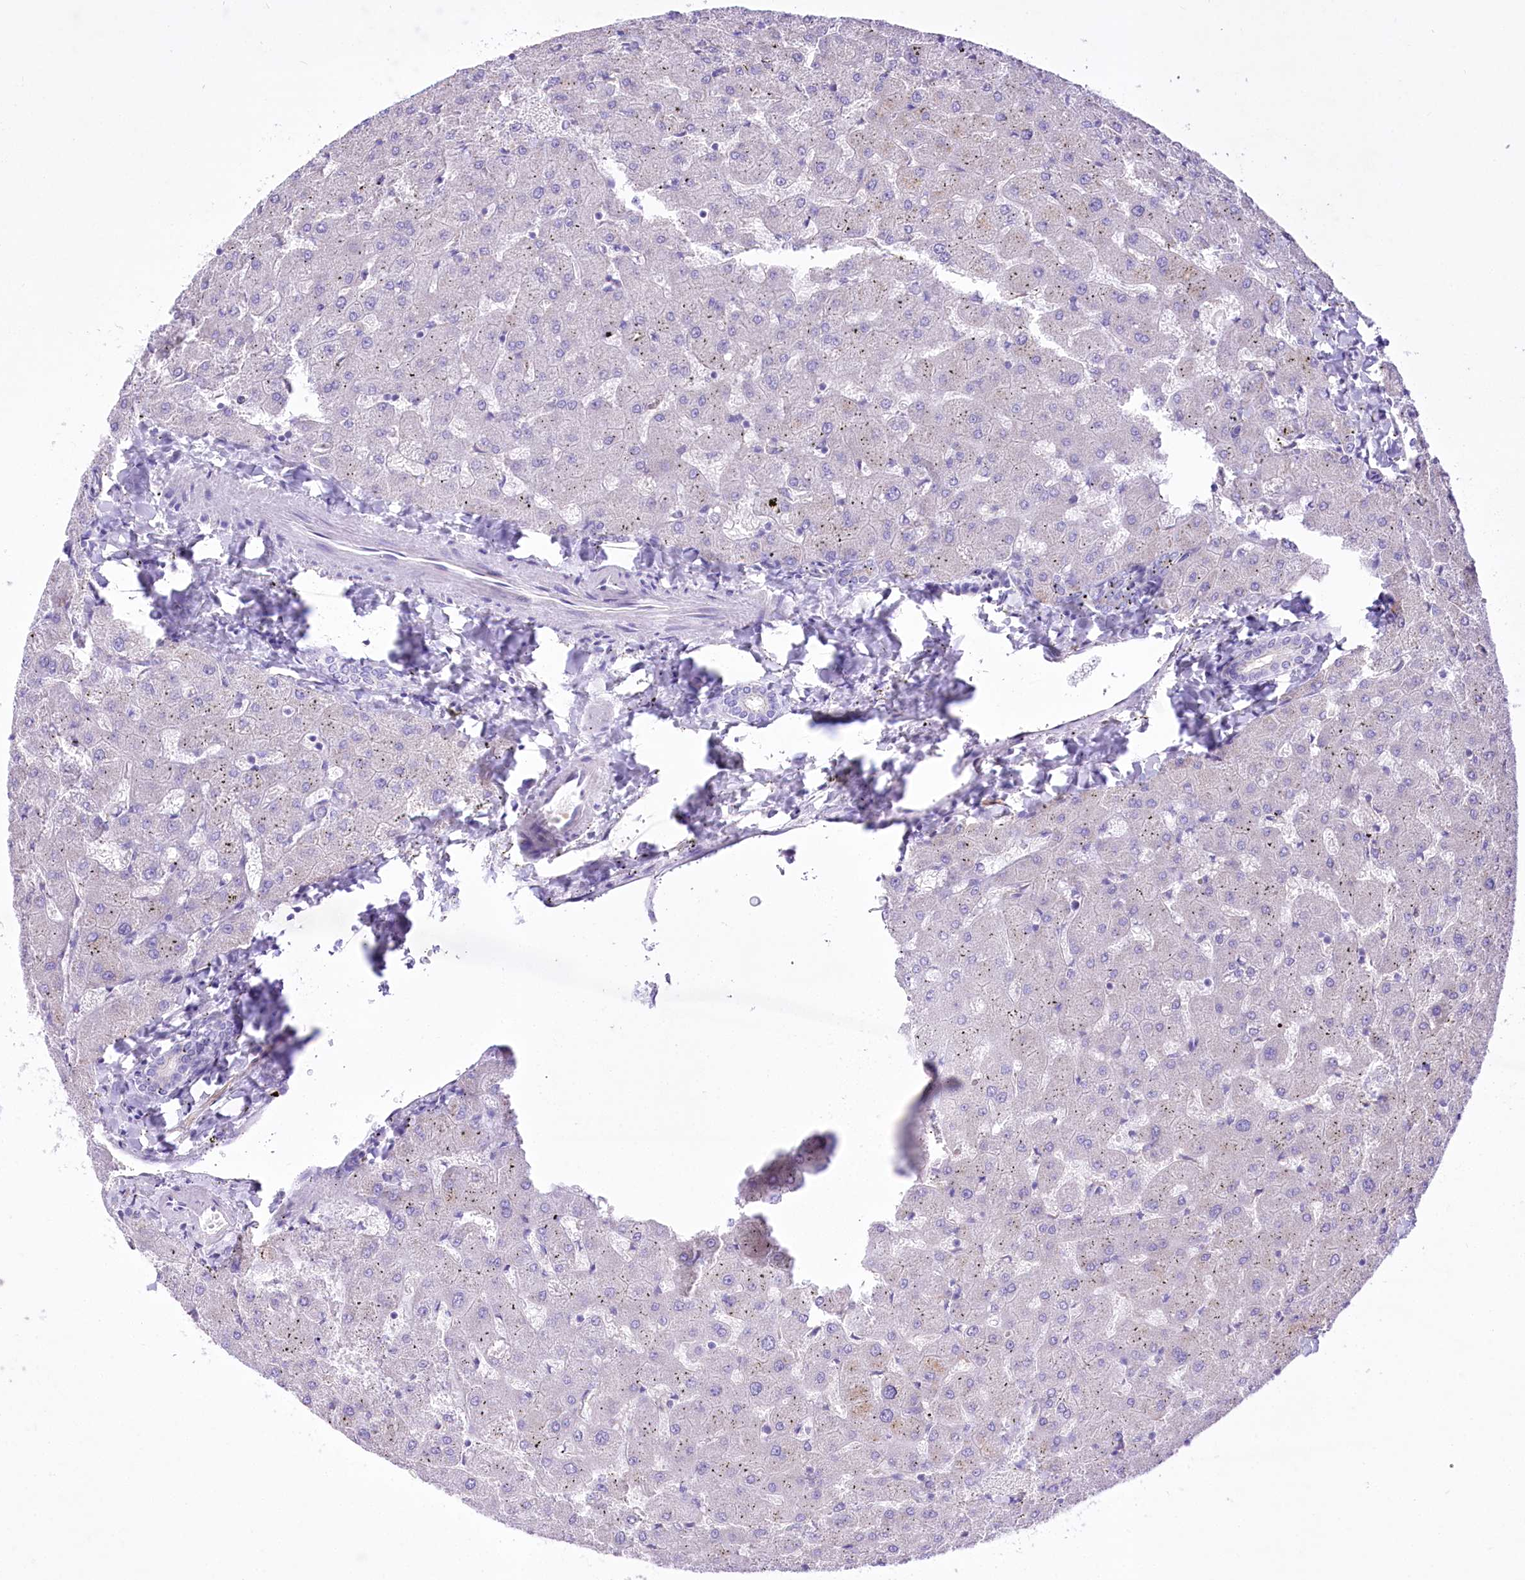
{"staining": {"intensity": "negative", "quantity": "none", "location": "none"}, "tissue": "liver", "cell_type": "Cholangiocytes", "image_type": "normal", "snomed": [{"axis": "morphology", "description": "Normal tissue, NOS"}, {"axis": "topography", "description": "Liver"}], "caption": "Liver stained for a protein using IHC demonstrates no positivity cholangiocytes.", "gene": "LRRC34", "patient": {"sex": "female", "age": 63}}